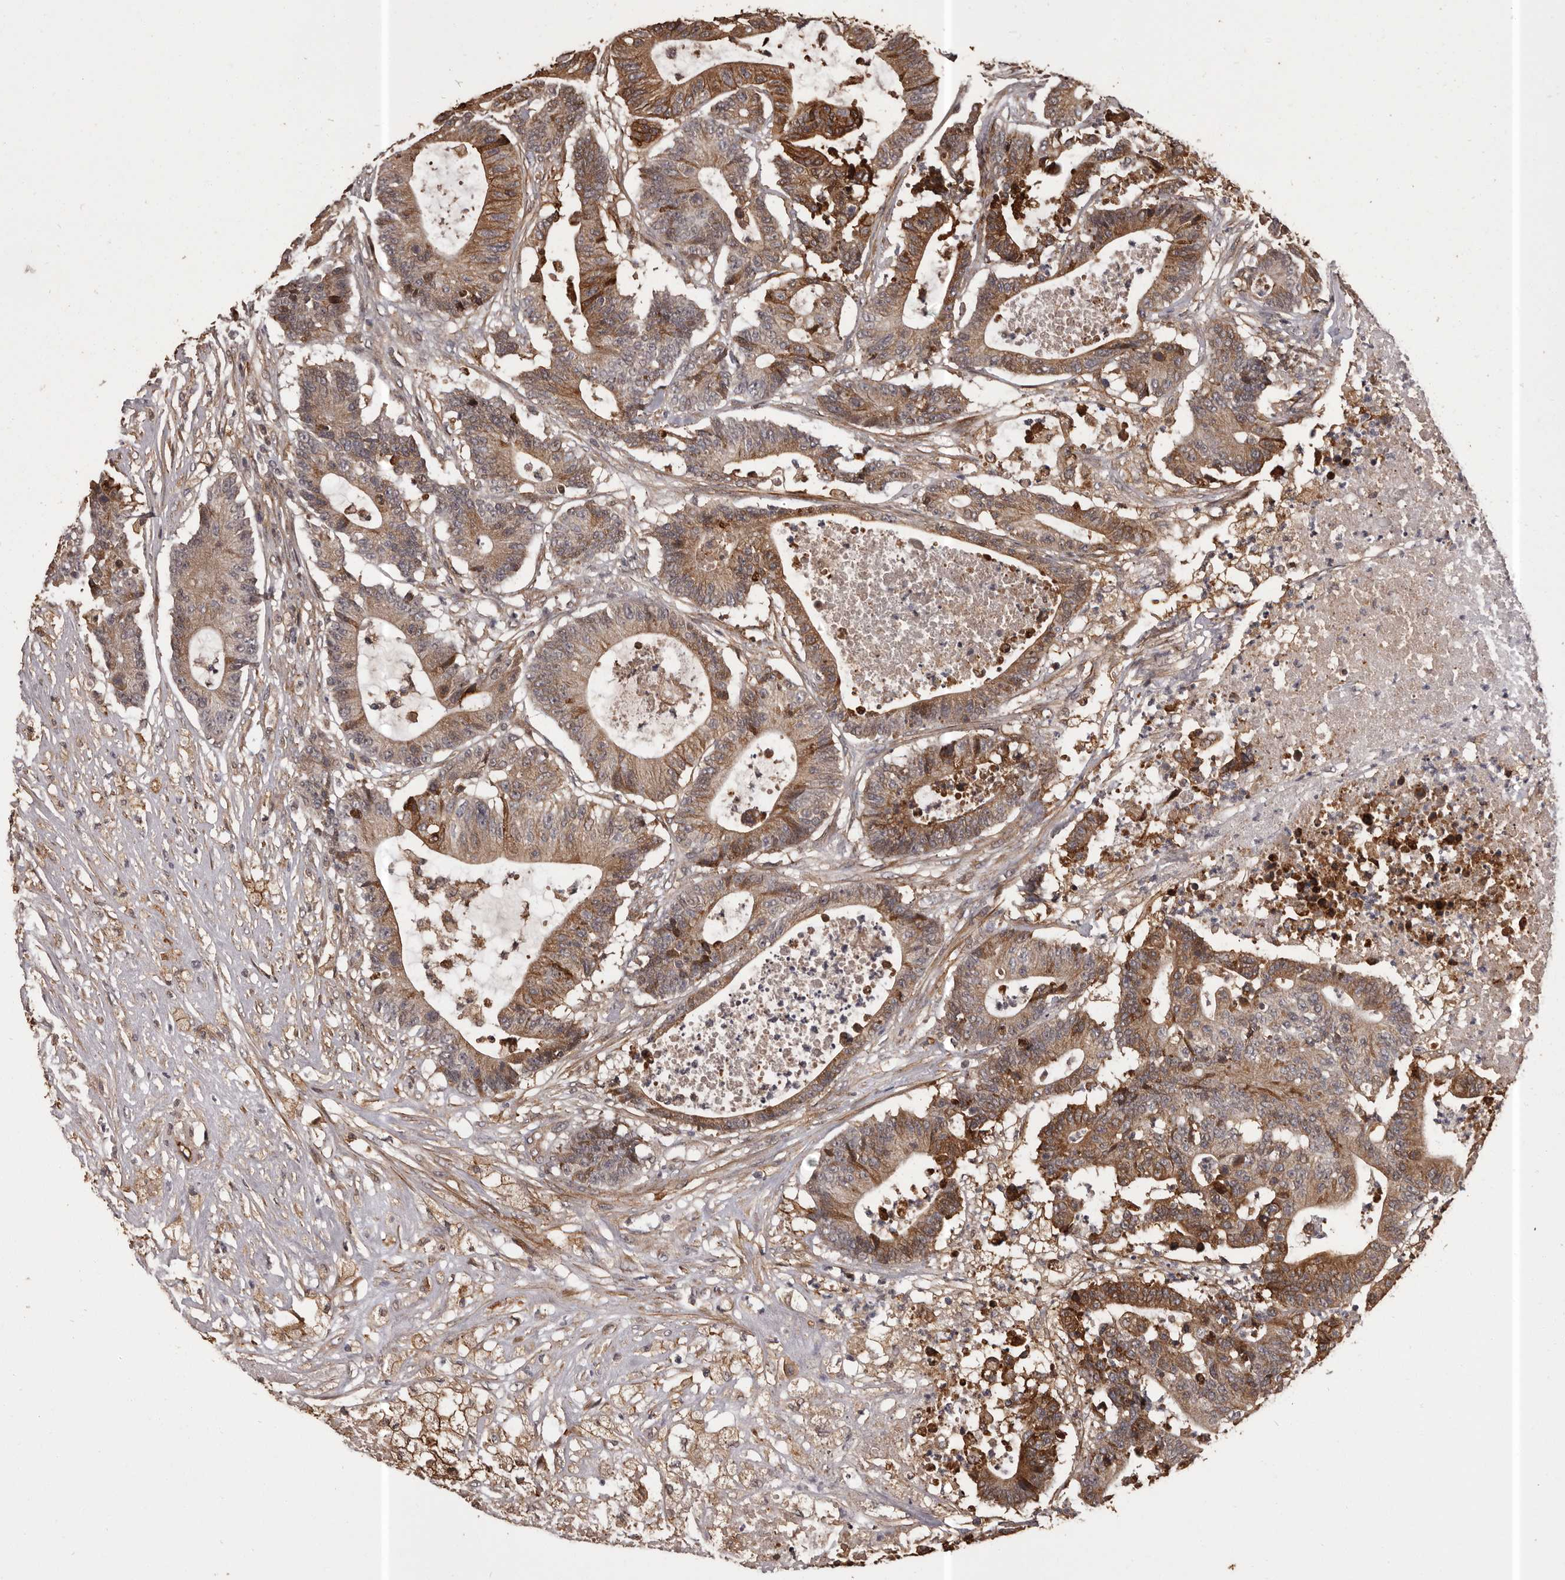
{"staining": {"intensity": "moderate", "quantity": ">75%", "location": "cytoplasmic/membranous"}, "tissue": "colorectal cancer", "cell_type": "Tumor cells", "image_type": "cancer", "snomed": [{"axis": "morphology", "description": "Adenocarcinoma, NOS"}, {"axis": "topography", "description": "Colon"}], "caption": "Colorectal adenocarcinoma stained for a protein exhibits moderate cytoplasmic/membranous positivity in tumor cells.", "gene": "SLITRK6", "patient": {"sex": "female", "age": 84}}